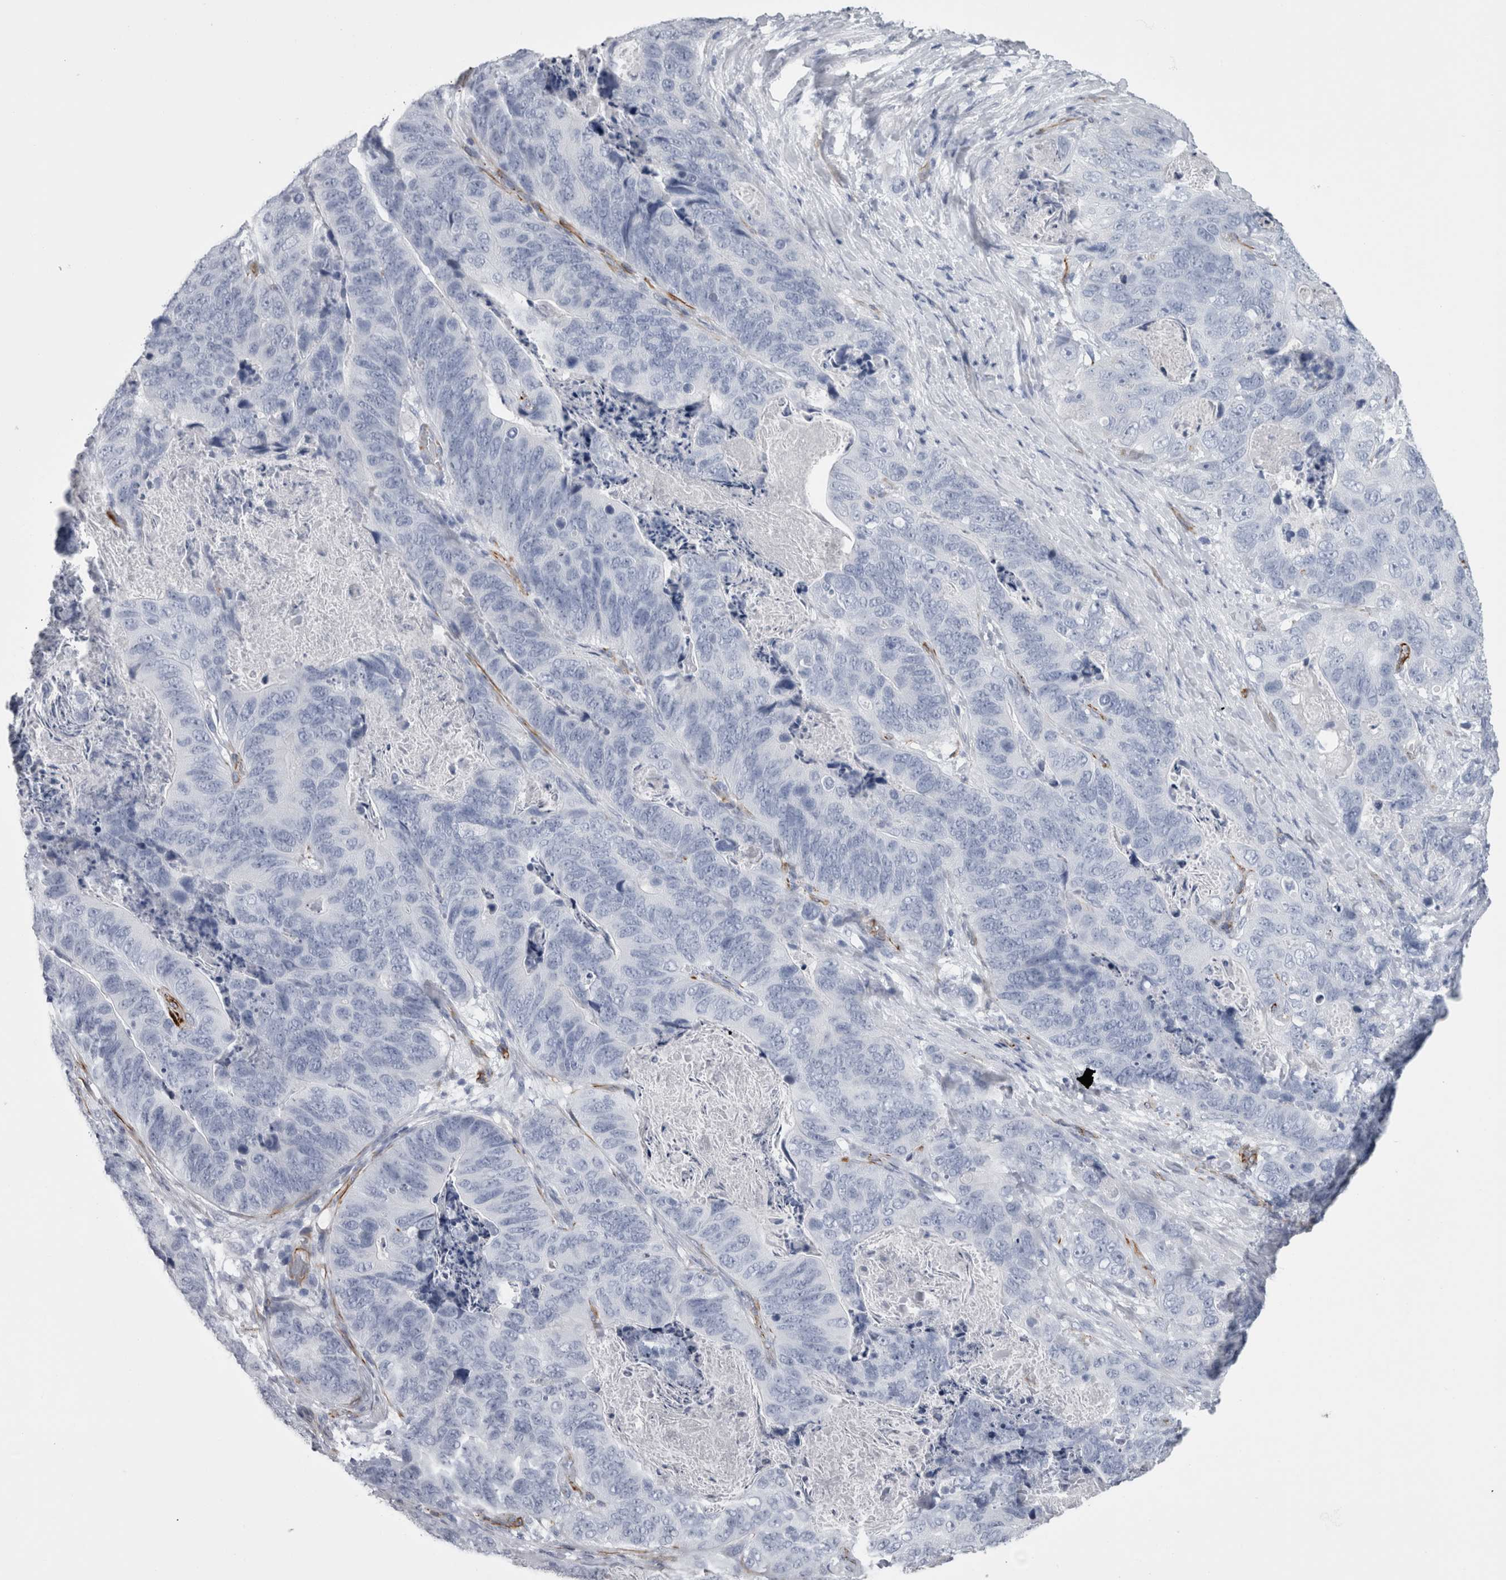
{"staining": {"intensity": "negative", "quantity": "none", "location": "none"}, "tissue": "stomach cancer", "cell_type": "Tumor cells", "image_type": "cancer", "snomed": [{"axis": "morphology", "description": "Normal tissue, NOS"}, {"axis": "morphology", "description": "Adenocarcinoma, NOS"}, {"axis": "topography", "description": "Stomach"}], "caption": "This is a photomicrograph of IHC staining of adenocarcinoma (stomach), which shows no expression in tumor cells.", "gene": "VWDE", "patient": {"sex": "female", "age": 89}}